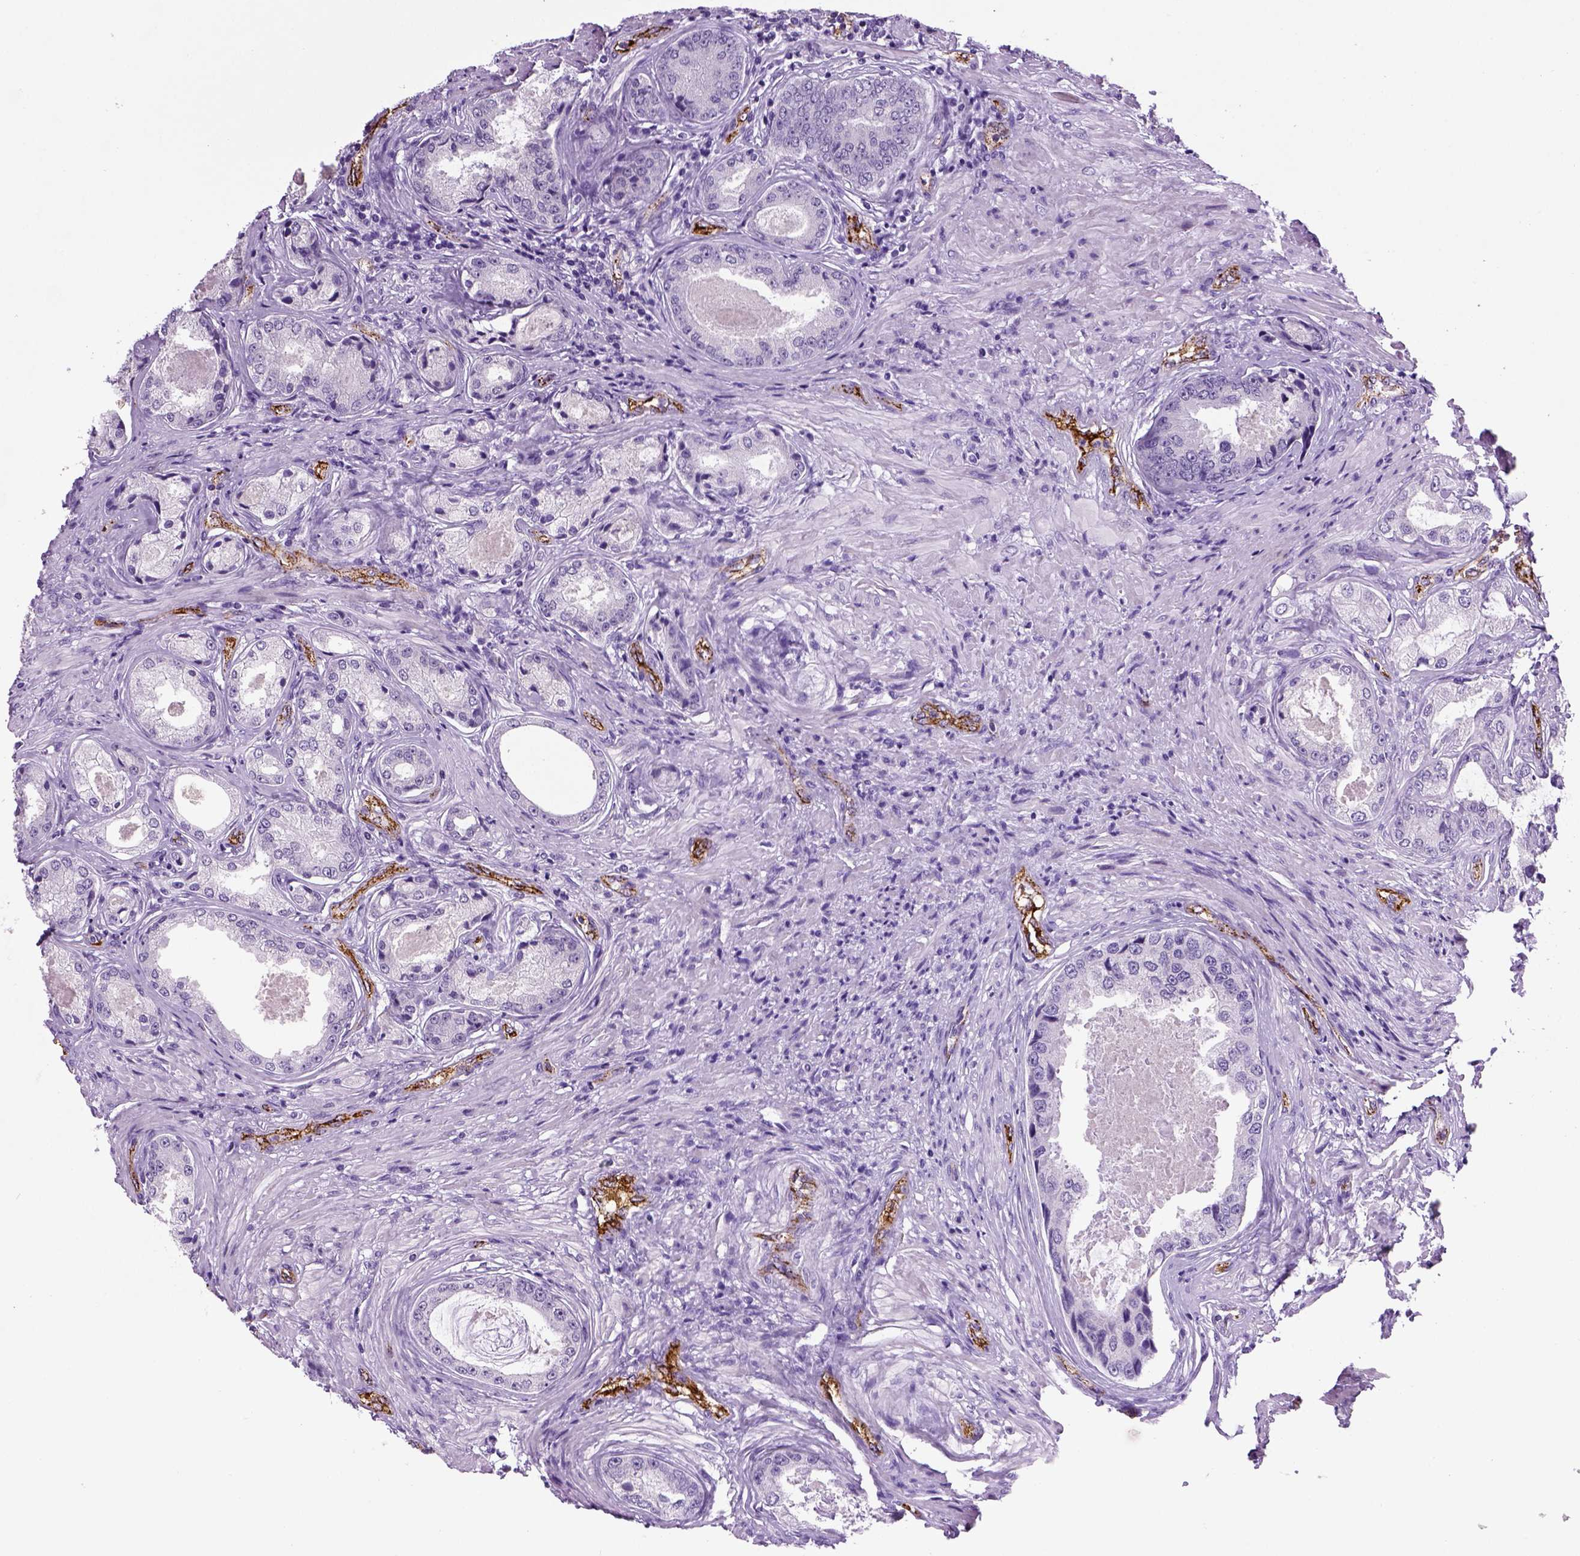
{"staining": {"intensity": "negative", "quantity": "none", "location": "none"}, "tissue": "prostate cancer", "cell_type": "Tumor cells", "image_type": "cancer", "snomed": [{"axis": "morphology", "description": "Adenocarcinoma, Low grade"}, {"axis": "topography", "description": "Prostate"}], "caption": "An image of human prostate low-grade adenocarcinoma is negative for staining in tumor cells.", "gene": "VWF", "patient": {"sex": "male", "age": 68}}